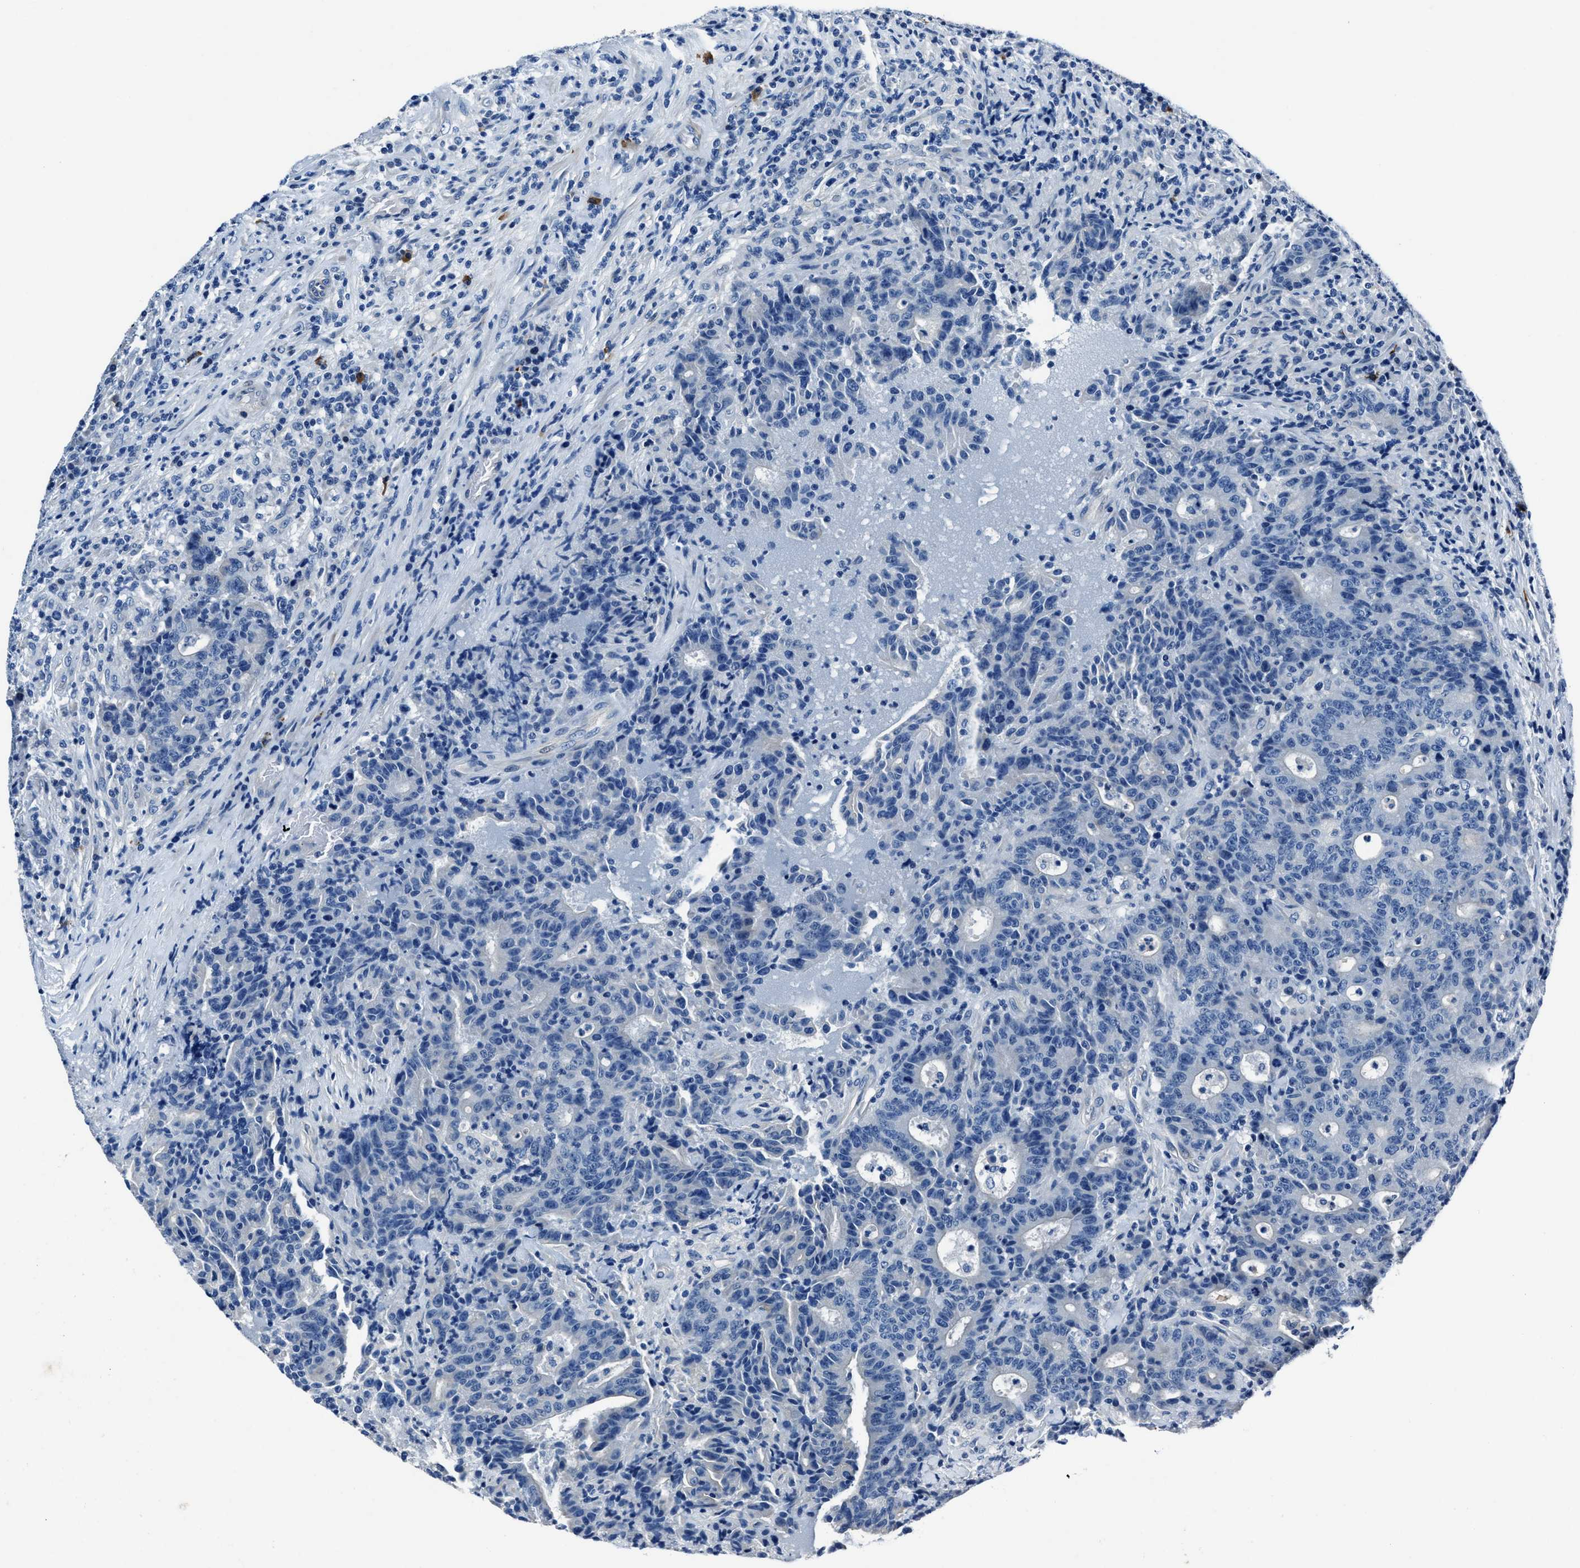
{"staining": {"intensity": "negative", "quantity": "none", "location": "none"}, "tissue": "colorectal cancer", "cell_type": "Tumor cells", "image_type": "cancer", "snomed": [{"axis": "morphology", "description": "Adenocarcinoma, NOS"}, {"axis": "topography", "description": "Colon"}], "caption": "Immunohistochemical staining of human colorectal cancer (adenocarcinoma) exhibits no significant expression in tumor cells.", "gene": "NACAD", "patient": {"sex": "female", "age": 75}}